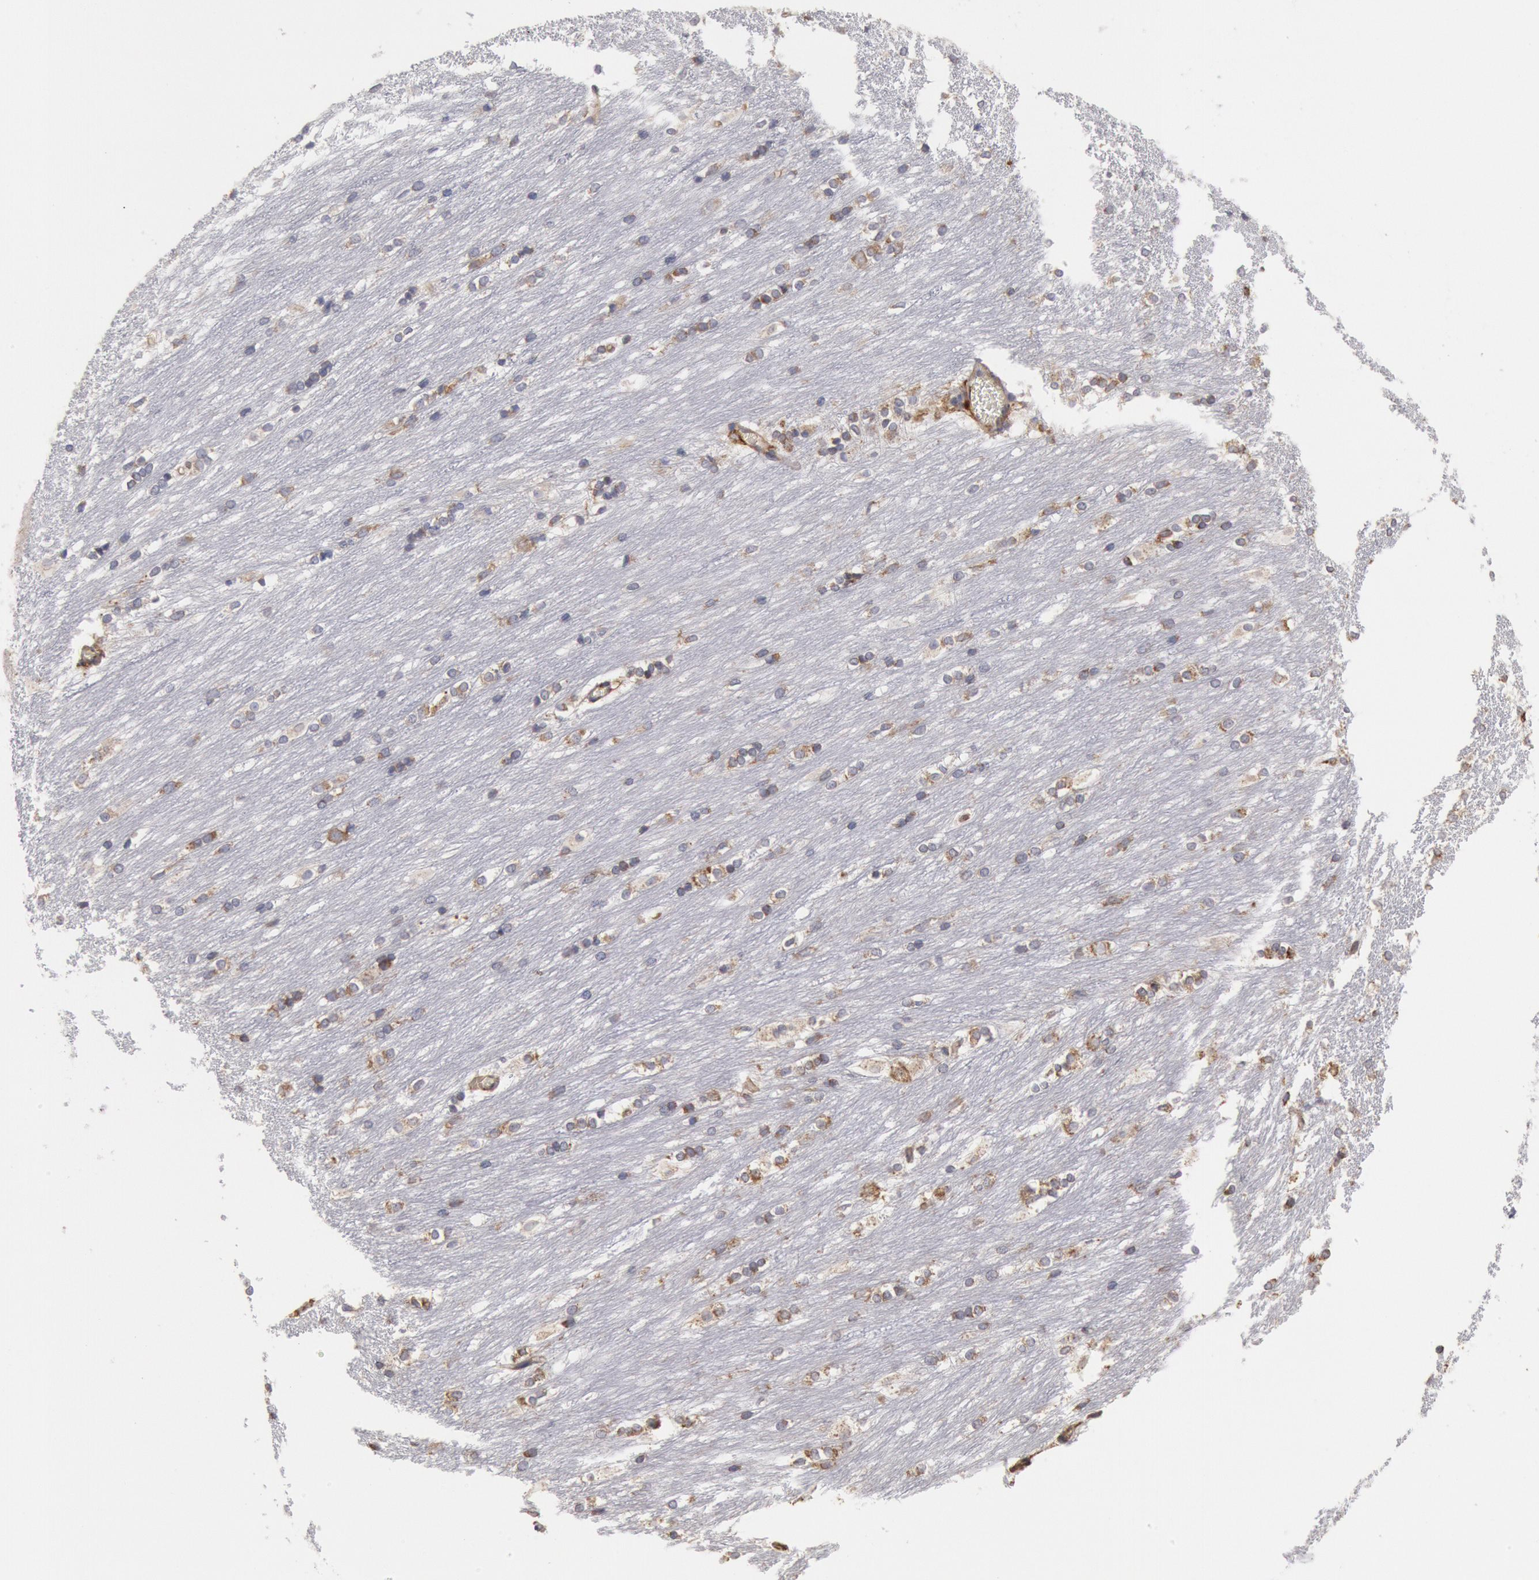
{"staining": {"intensity": "weak", "quantity": "25%-75%", "location": "cytoplasmic/membranous"}, "tissue": "caudate", "cell_type": "Glial cells", "image_type": "normal", "snomed": [{"axis": "morphology", "description": "Normal tissue, NOS"}, {"axis": "topography", "description": "Lateral ventricle wall"}], "caption": "Brown immunohistochemical staining in normal human caudate demonstrates weak cytoplasmic/membranous staining in approximately 25%-75% of glial cells.", "gene": "ERP44", "patient": {"sex": "female", "age": 19}}